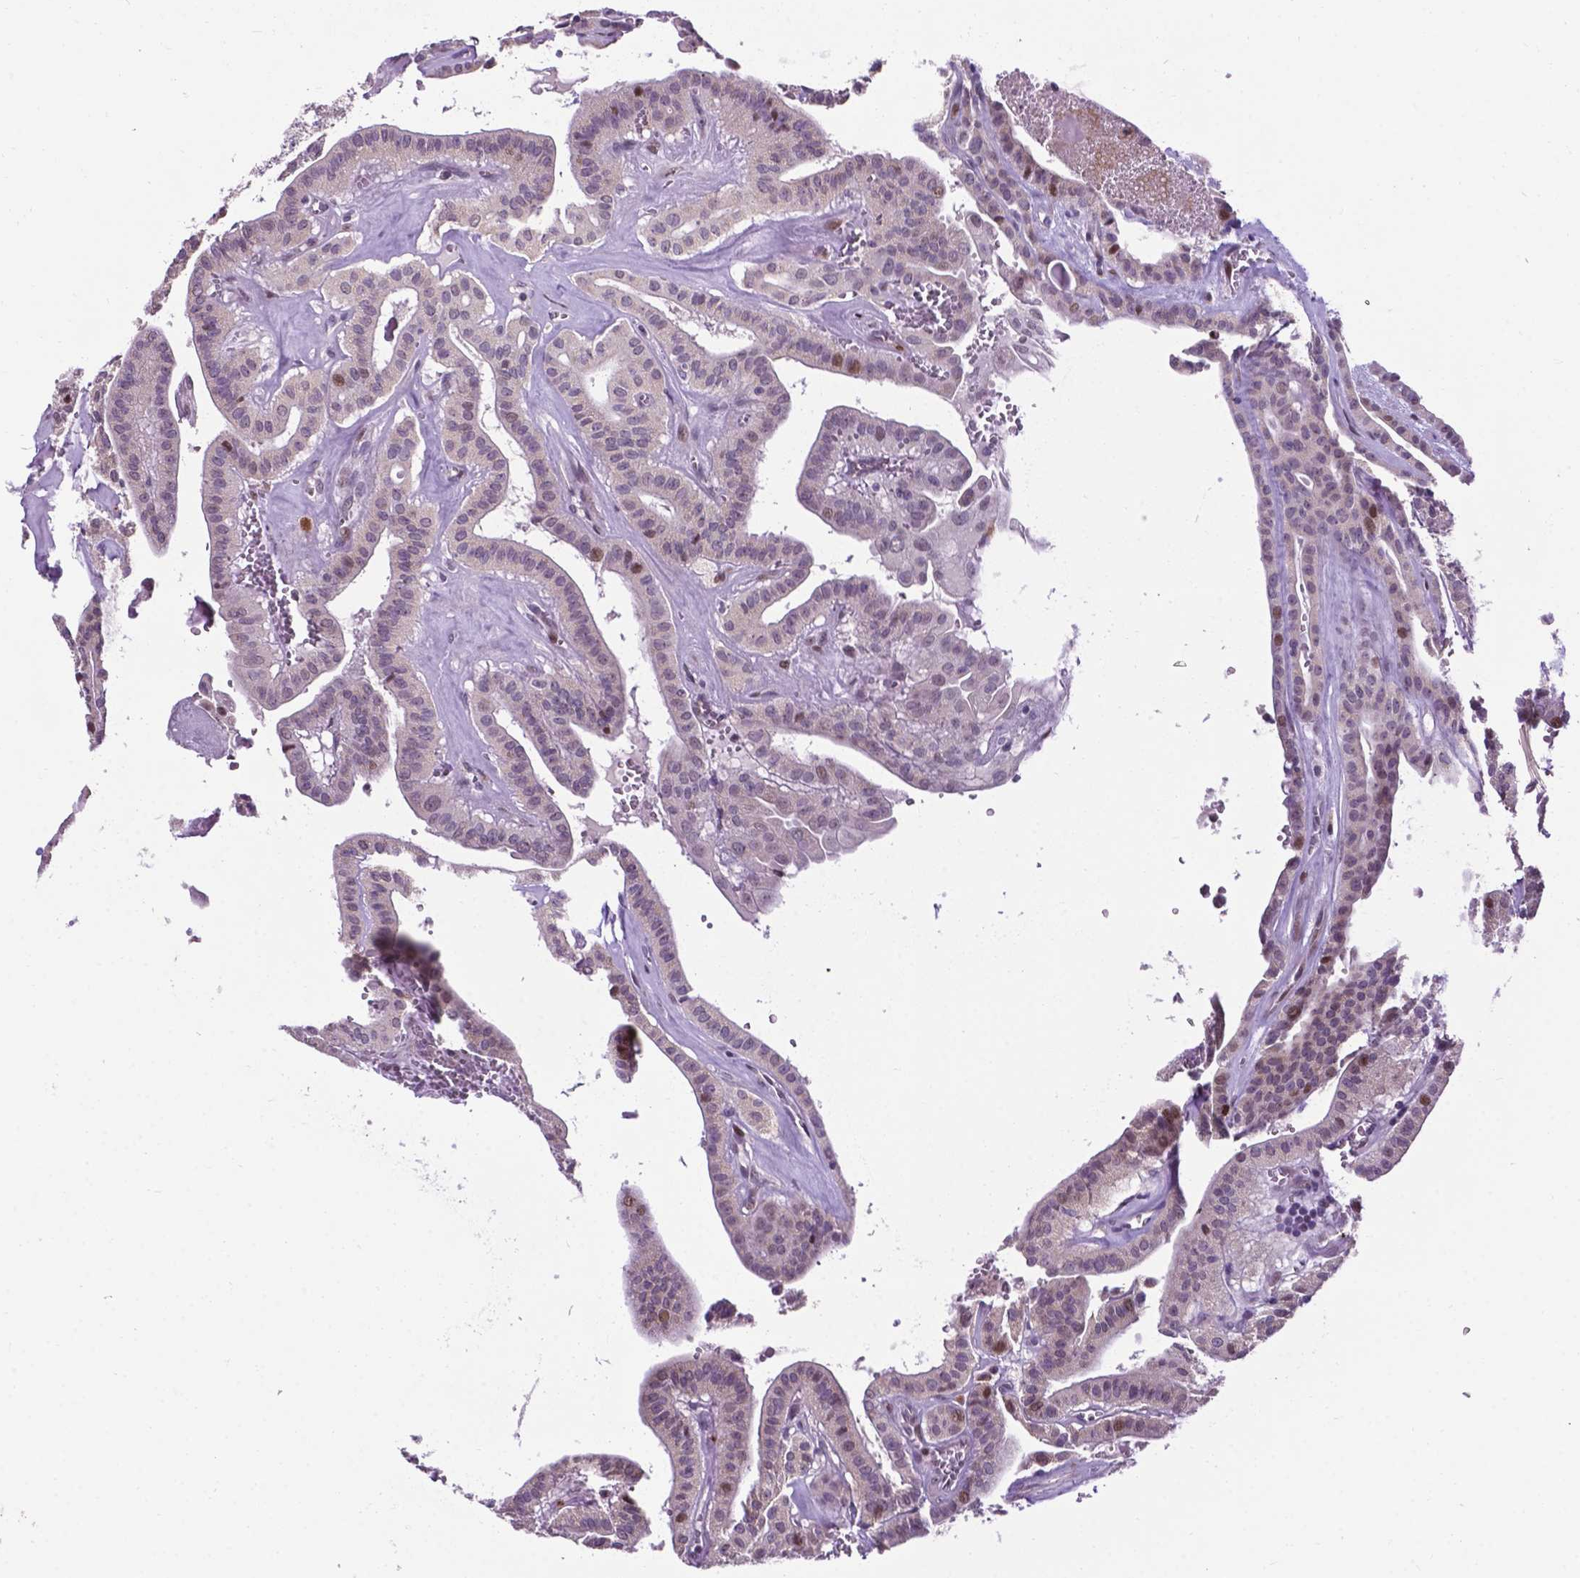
{"staining": {"intensity": "moderate", "quantity": "<25%", "location": "nuclear"}, "tissue": "thyroid cancer", "cell_type": "Tumor cells", "image_type": "cancer", "snomed": [{"axis": "morphology", "description": "Papillary adenocarcinoma, NOS"}, {"axis": "topography", "description": "Thyroid gland"}], "caption": "An immunohistochemistry (IHC) histopathology image of tumor tissue is shown. Protein staining in brown labels moderate nuclear positivity in thyroid cancer (papillary adenocarcinoma) within tumor cells. (Brightfield microscopy of DAB IHC at high magnification).", "gene": "SMAD3", "patient": {"sex": "male", "age": 52}}